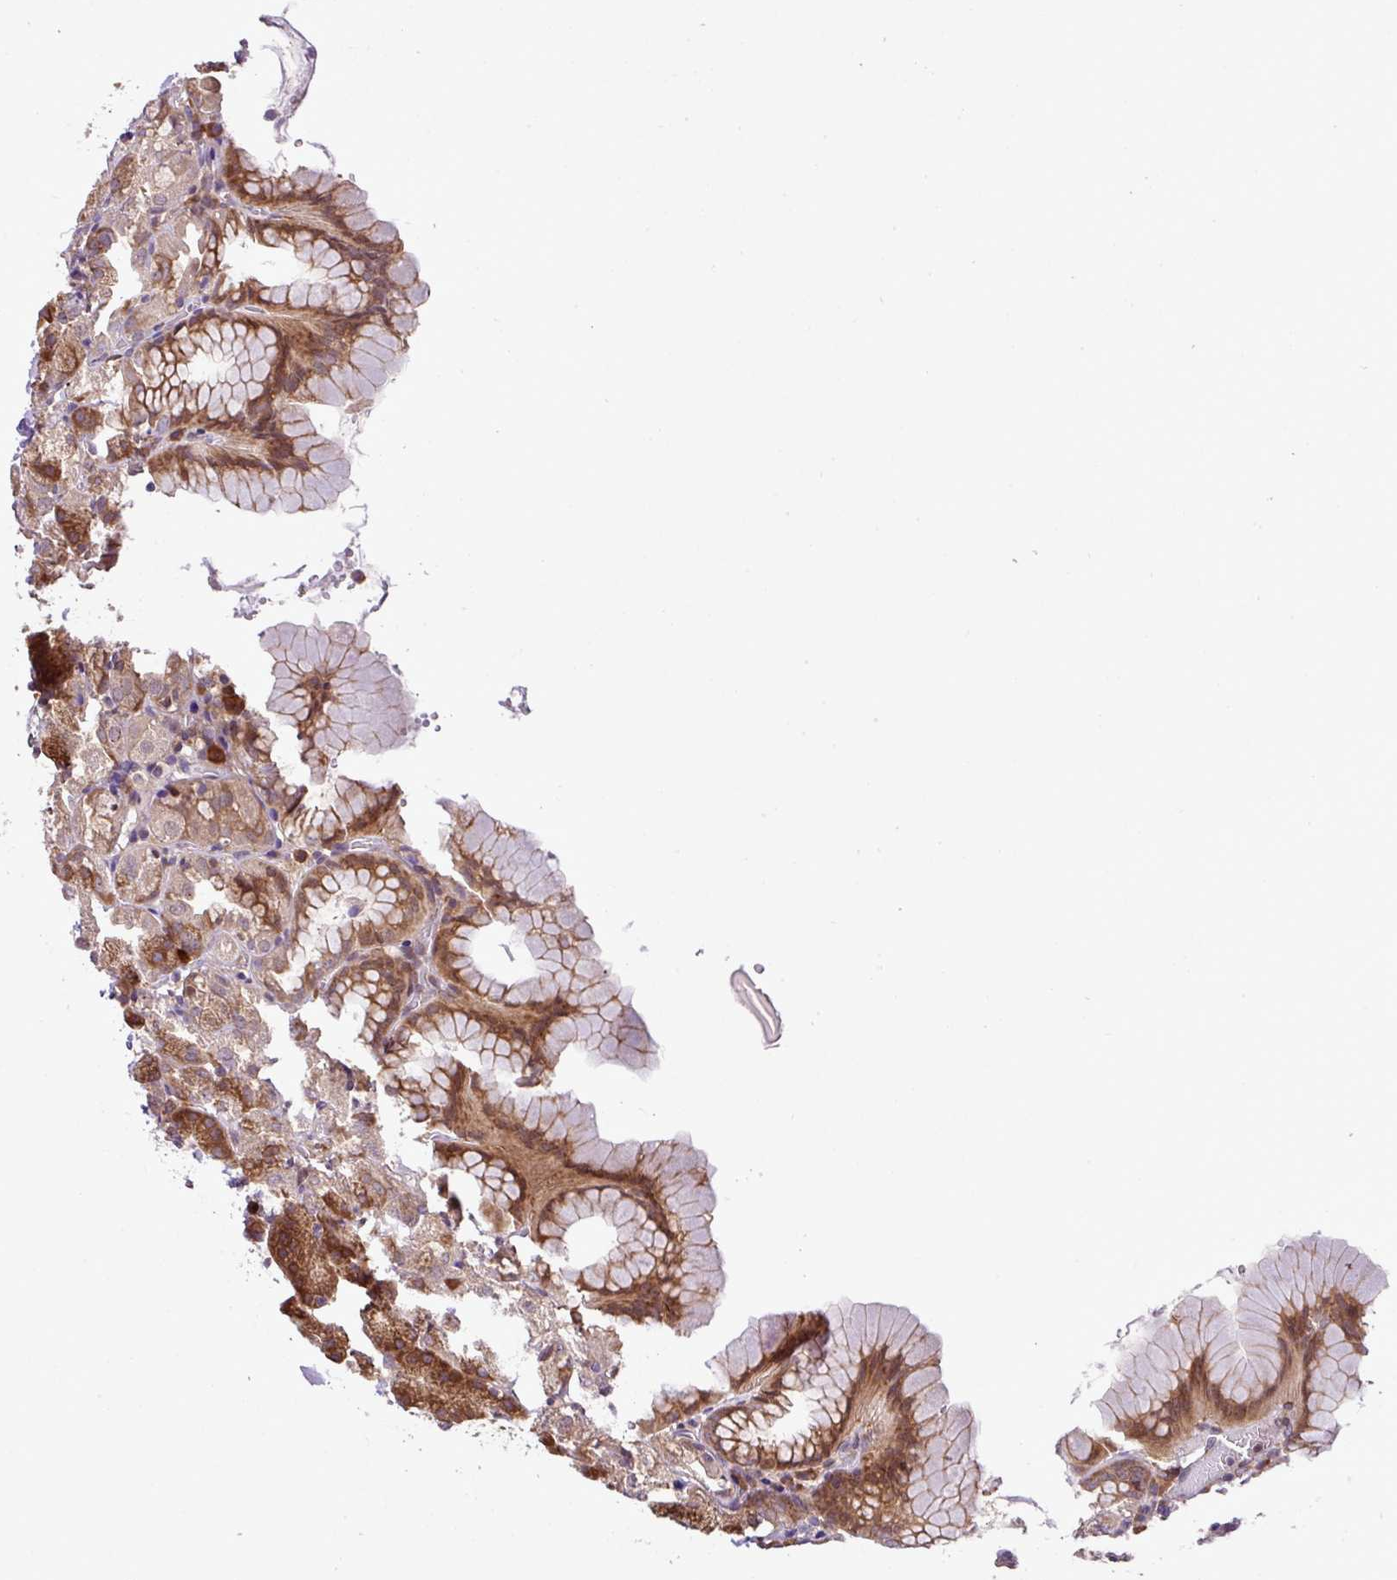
{"staining": {"intensity": "moderate", "quantity": "25%-75%", "location": "cytoplasmic/membranous"}, "tissue": "stomach", "cell_type": "Glandular cells", "image_type": "normal", "snomed": [{"axis": "morphology", "description": "Normal tissue, NOS"}, {"axis": "topography", "description": "Stomach, upper"}], "caption": "Approximately 25%-75% of glandular cells in normal stomach show moderate cytoplasmic/membranous protein expression as visualized by brown immunohistochemical staining.", "gene": "DLGAP4", "patient": {"sex": "female", "age": 81}}